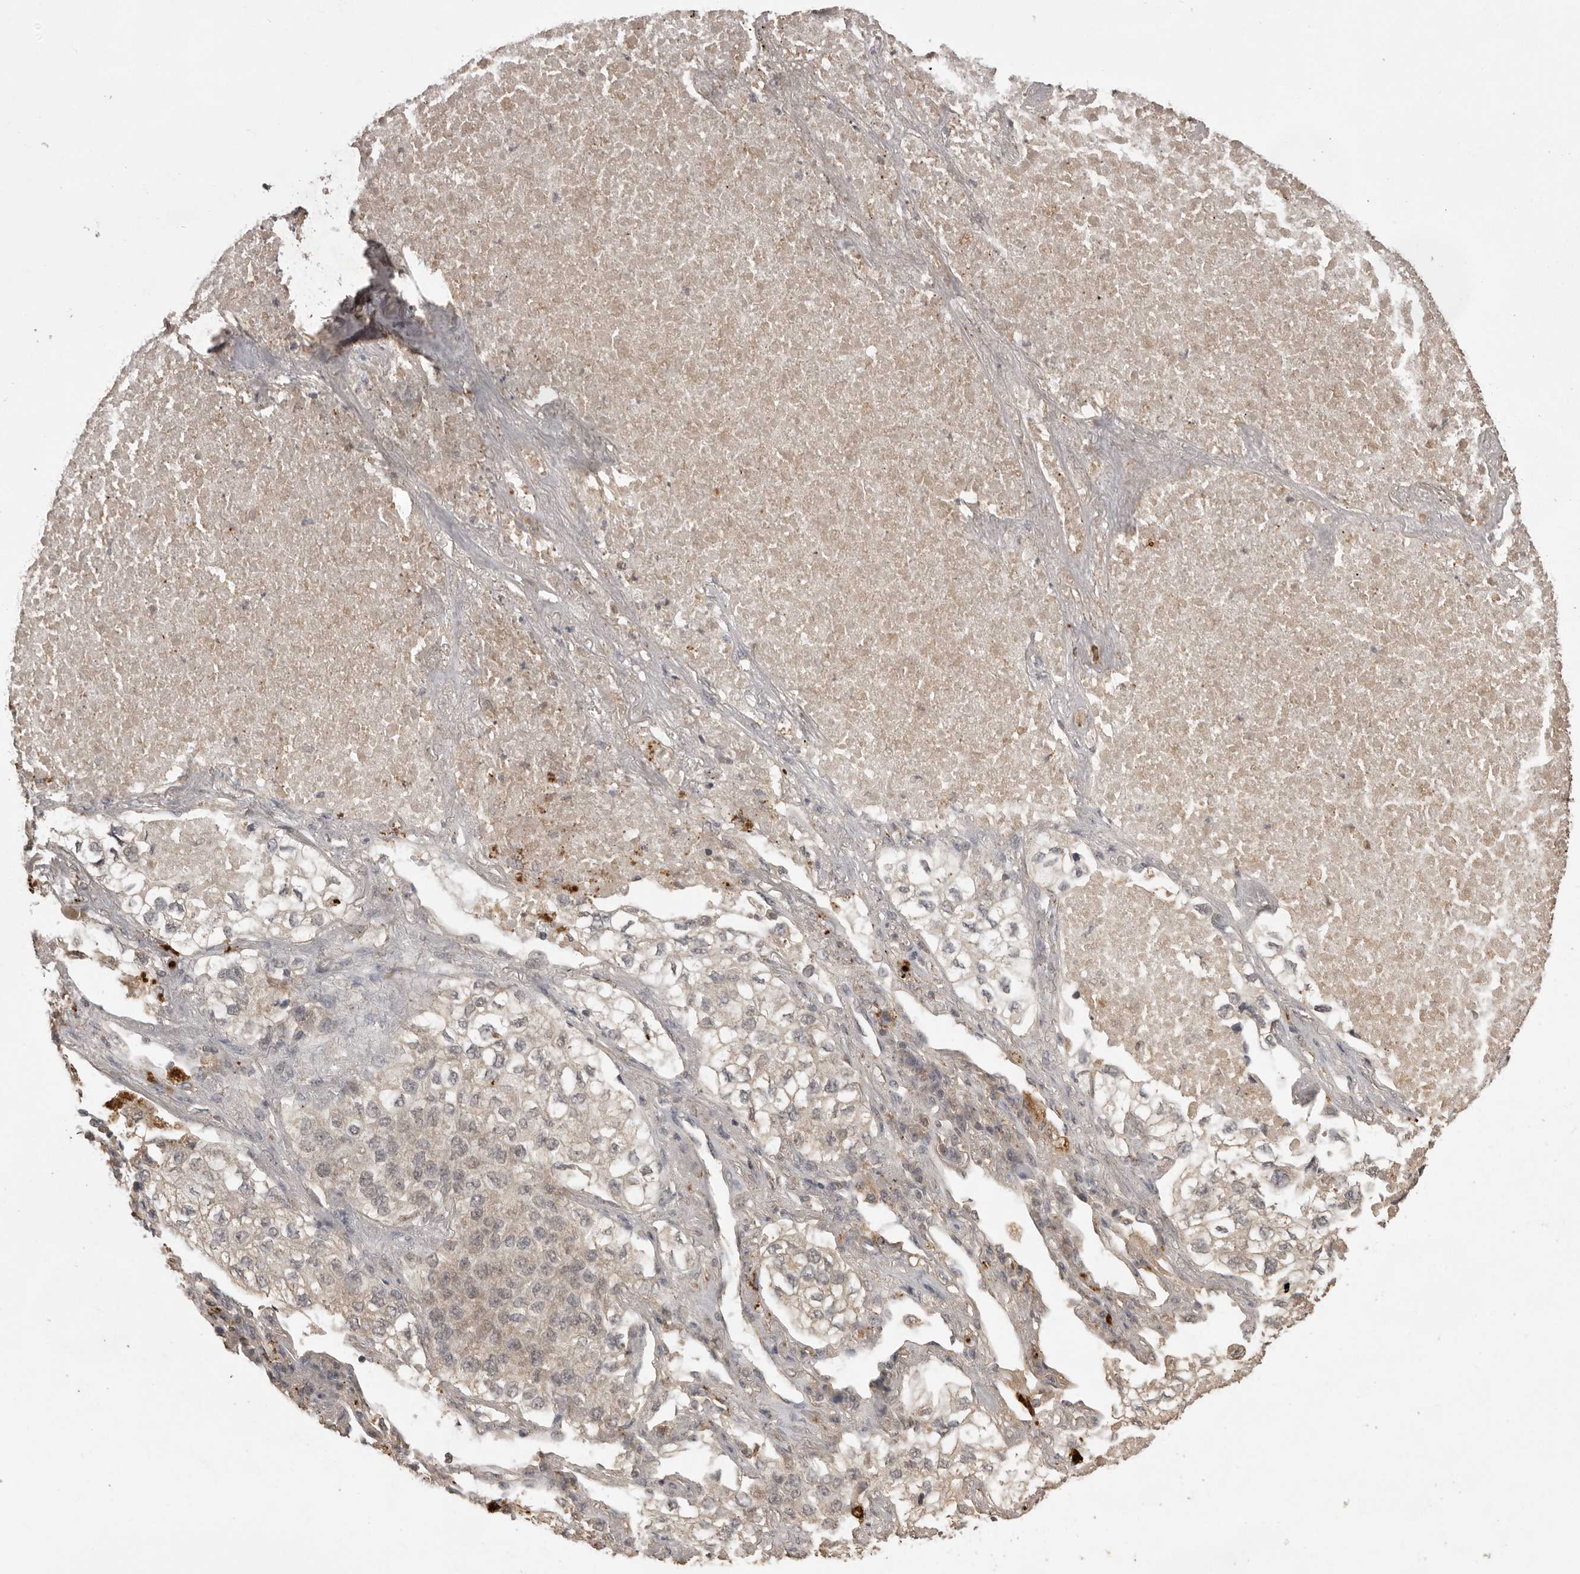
{"staining": {"intensity": "weak", "quantity": "25%-75%", "location": "cytoplasmic/membranous"}, "tissue": "lung cancer", "cell_type": "Tumor cells", "image_type": "cancer", "snomed": [{"axis": "morphology", "description": "Adenocarcinoma, NOS"}, {"axis": "topography", "description": "Lung"}], "caption": "A high-resolution micrograph shows immunohistochemistry staining of lung cancer (adenocarcinoma), which shows weak cytoplasmic/membranous positivity in approximately 25%-75% of tumor cells.", "gene": "CTF1", "patient": {"sex": "male", "age": 63}}